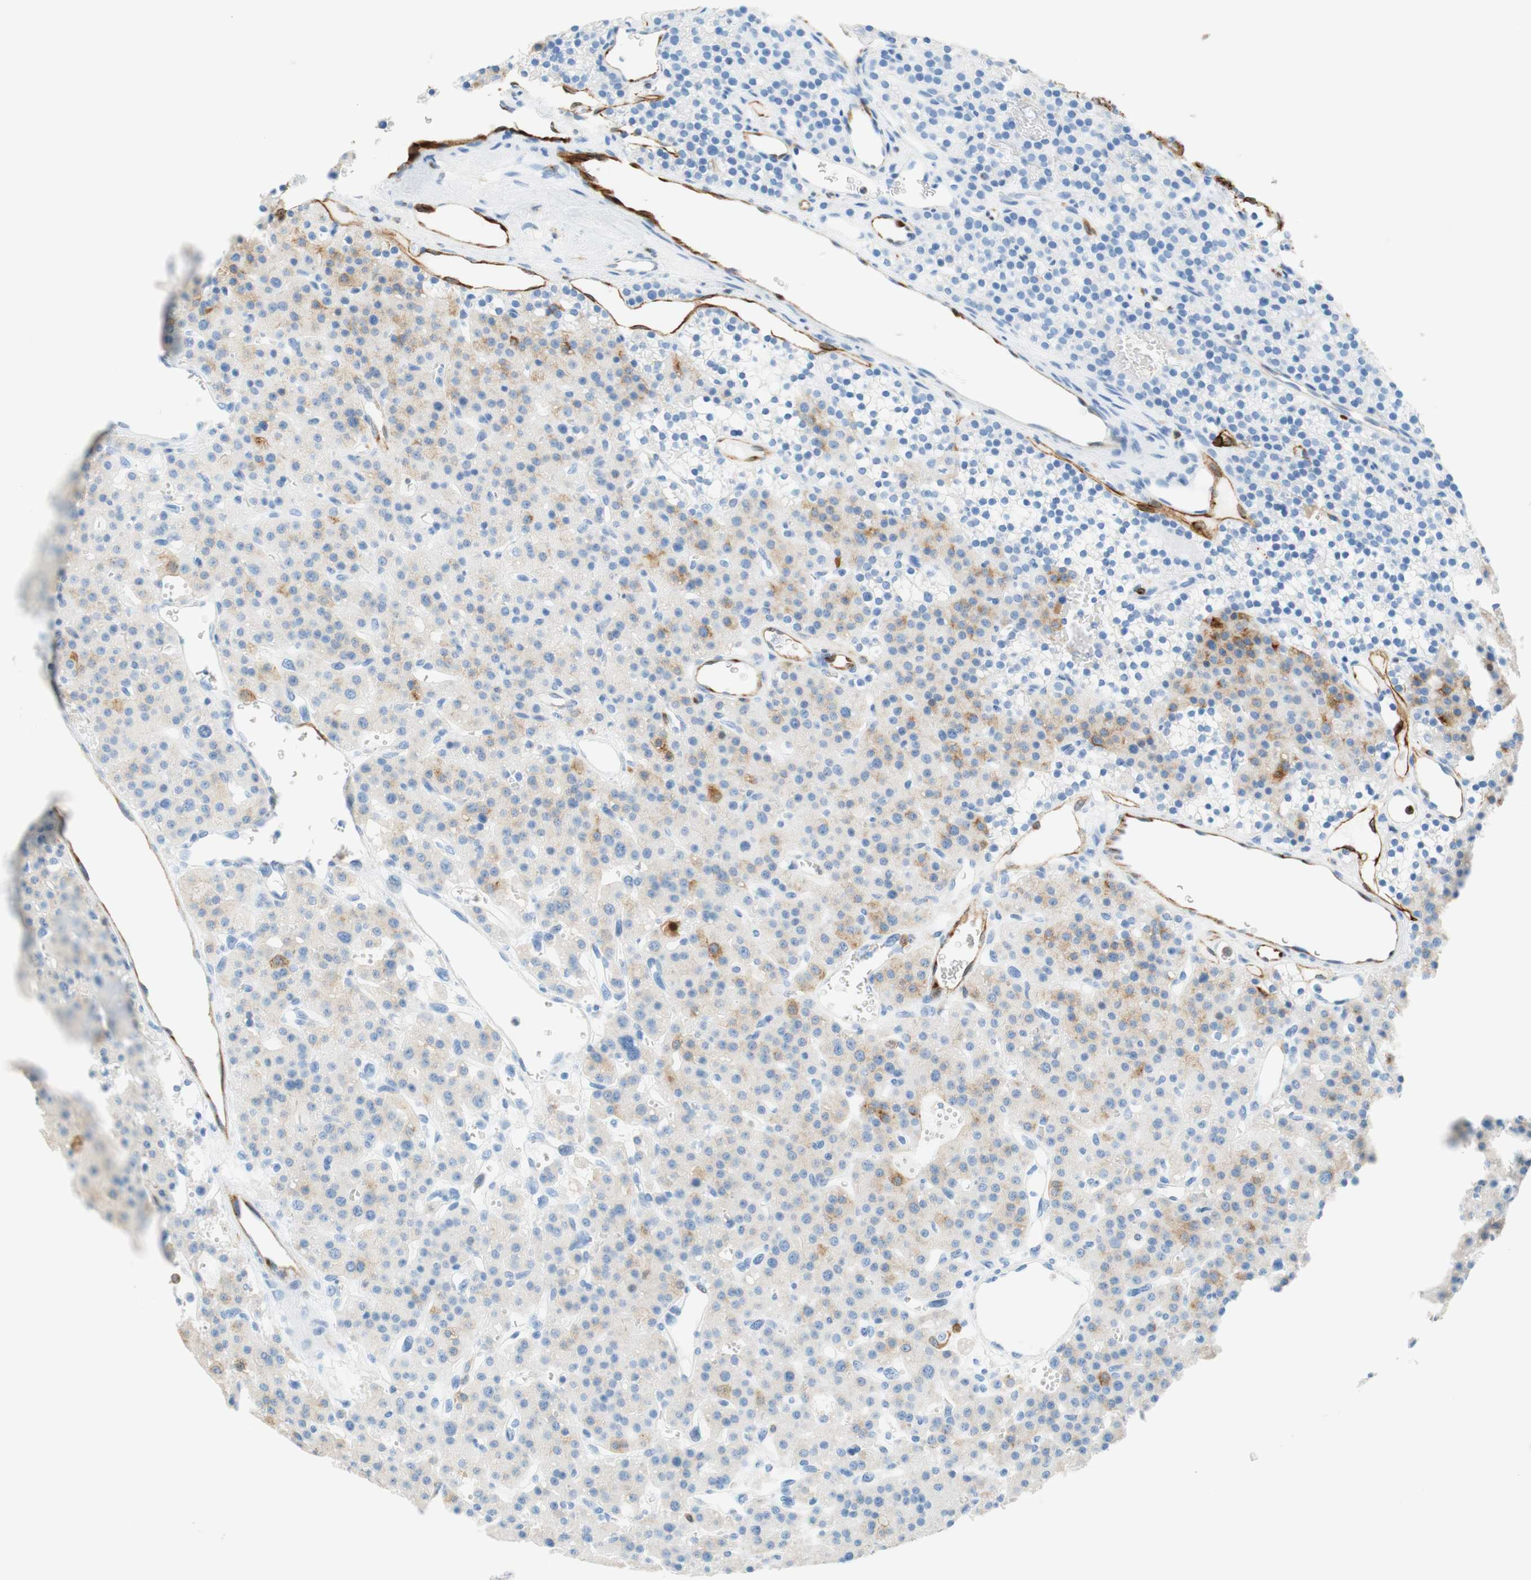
{"staining": {"intensity": "strong", "quantity": "<25%", "location": "cytoplasmic/membranous"}, "tissue": "parathyroid gland", "cell_type": "Glandular cells", "image_type": "normal", "snomed": [{"axis": "morphology", "description": "Normal tissue, NOS"}, {"axis": "morphology", "description": "Adenoma, NOS"}, {"axis": "topography", "description": "Parathyroid gland"}], "caption": "Parathyroid gland stained for a protein reveals strong cytoplasmic/membranous positivity in glandular cells. The protein of interest is shown in brown color, while the nuclei are stained blue.", "gene": "STMN1", "patient": {"sex": "female", "age": 81}}